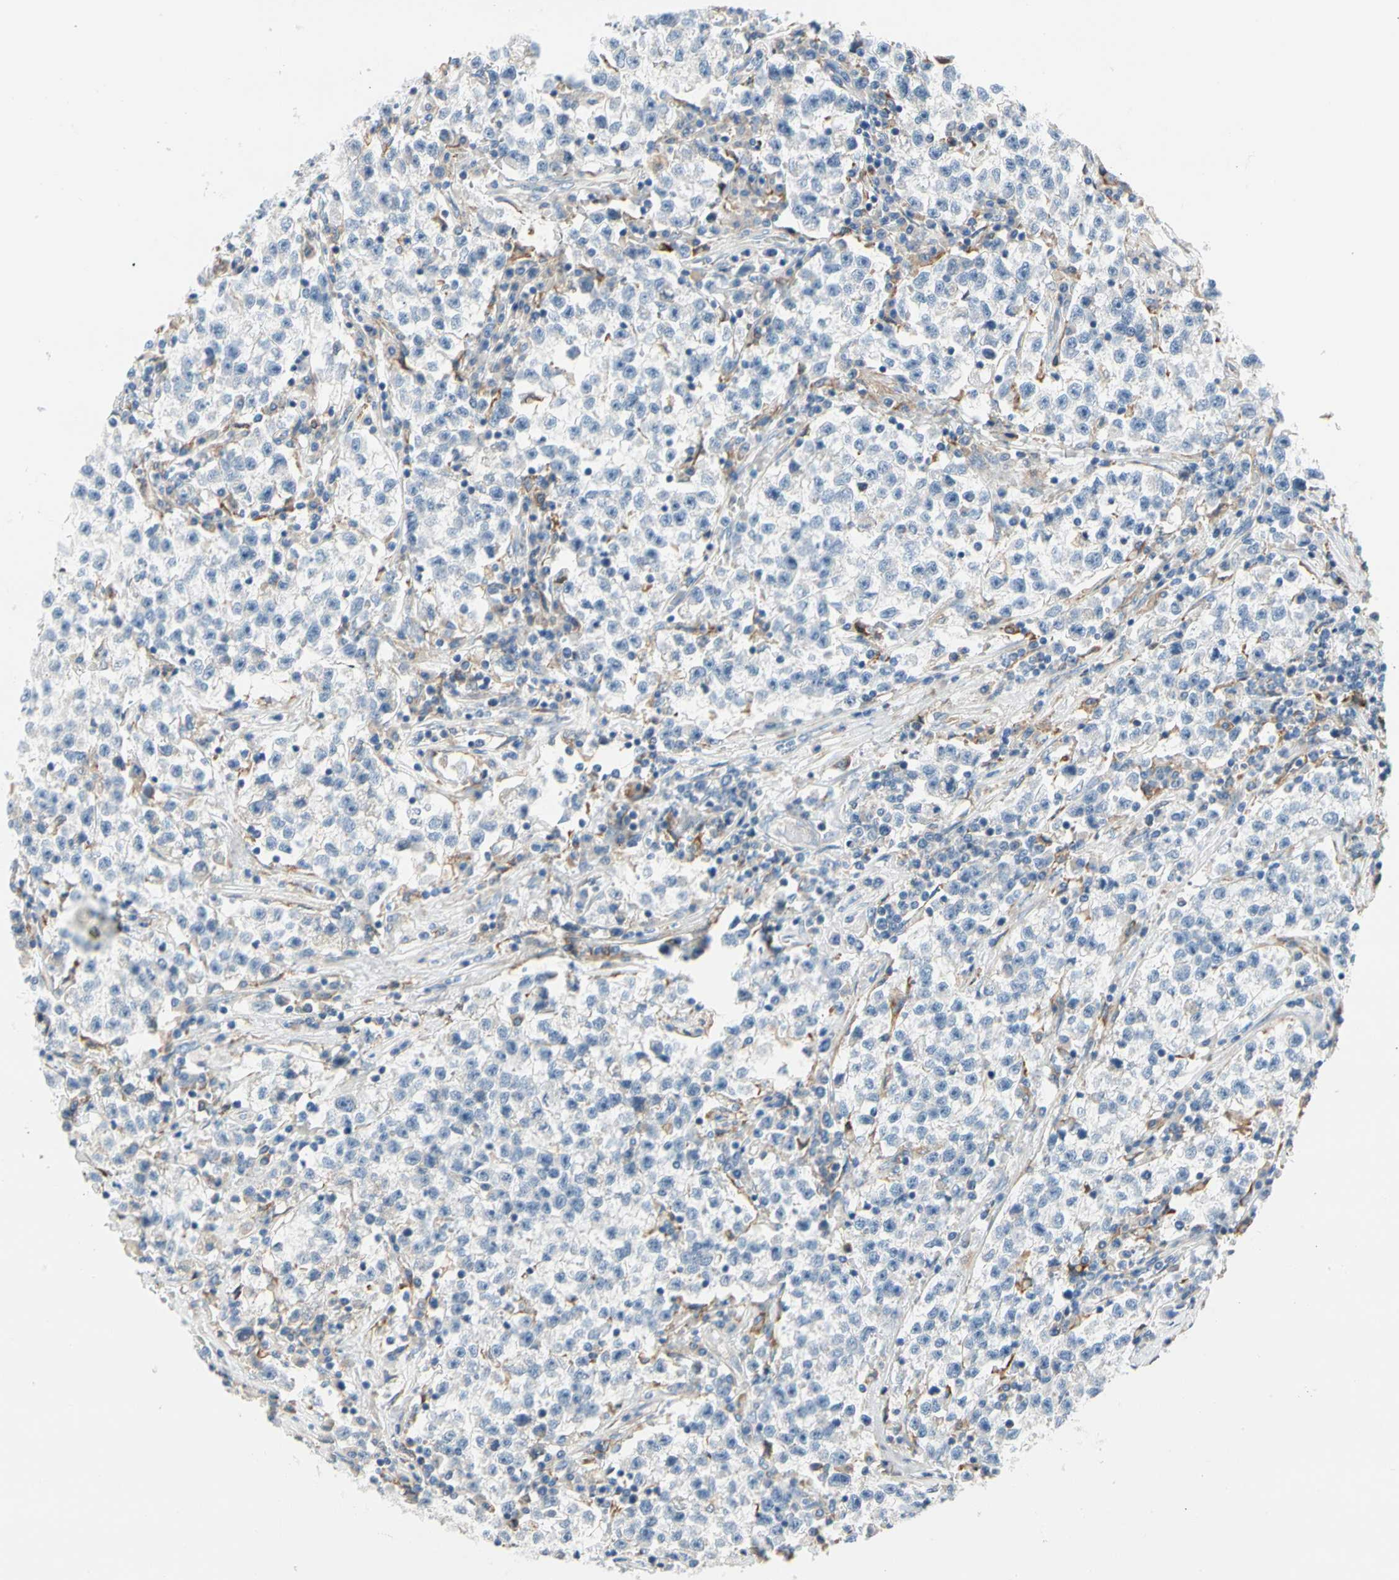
{"staining": {"intensity": "negative", "quantity": "none", "location": "none"}, "tissue": "testis cancer", "cell_type": "Tumor cells", "image_type": "cancer", "snomed": [{"axis": "morphology", "description": "Seminoma, NOS"}, {"axis": "topography", "description": "Testis"}], "caption": "Testis cancer was stained to show a protein in brown. There is no significant staining in tumor cells. (DAB immunohistochemistry with hematoxylin counter stain).", "gene": "STXBP1", "patient": {"sex": "male", "age": 22}}